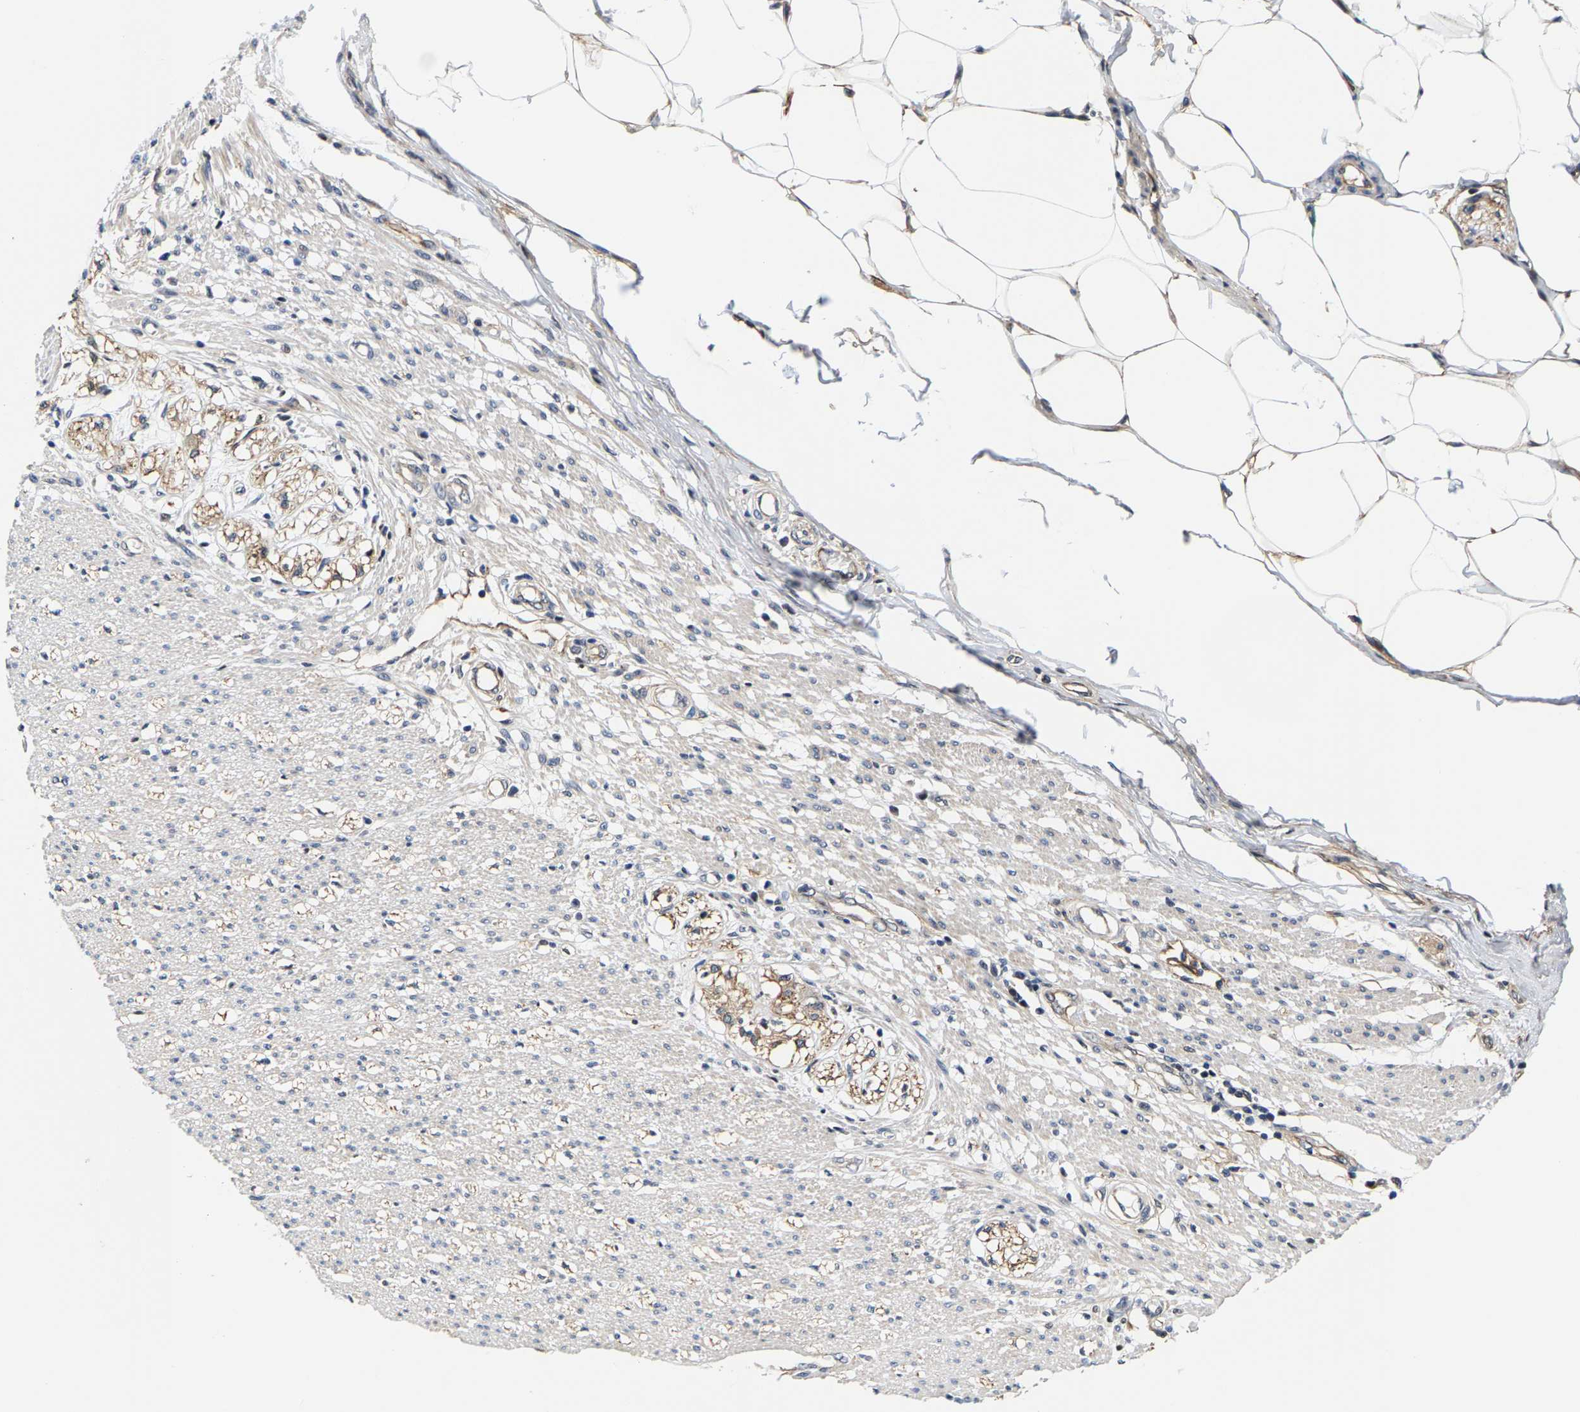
{"staining": {"intensity": "weak", "quantity": "25%-75%", "location": "cytoplasmic/membranous"}, "tissue": "smooth muscle", "cell_type": "Smooth muscle cells", "image_type": "normal", "snomed": [{"axis": "morphology", "description": "Normal tissue, NOS"}, {"axis": "morphology", "description": "Adenocarcinoma, NOS"}, {"axis": "topography", "description": "Colon"}, {"axis": "topography", "description": "Peripheral nerve tissue"}], "caption": "Immunohistochemical staining of benign smooth muscle displays 25%-75% levels of weak cytoplasmic/membranous protein staining in approximately 25%-75% of smooth muscle cells.", "gene": "GTPBP10", "patient": {"sex": "male", "age": 14}}